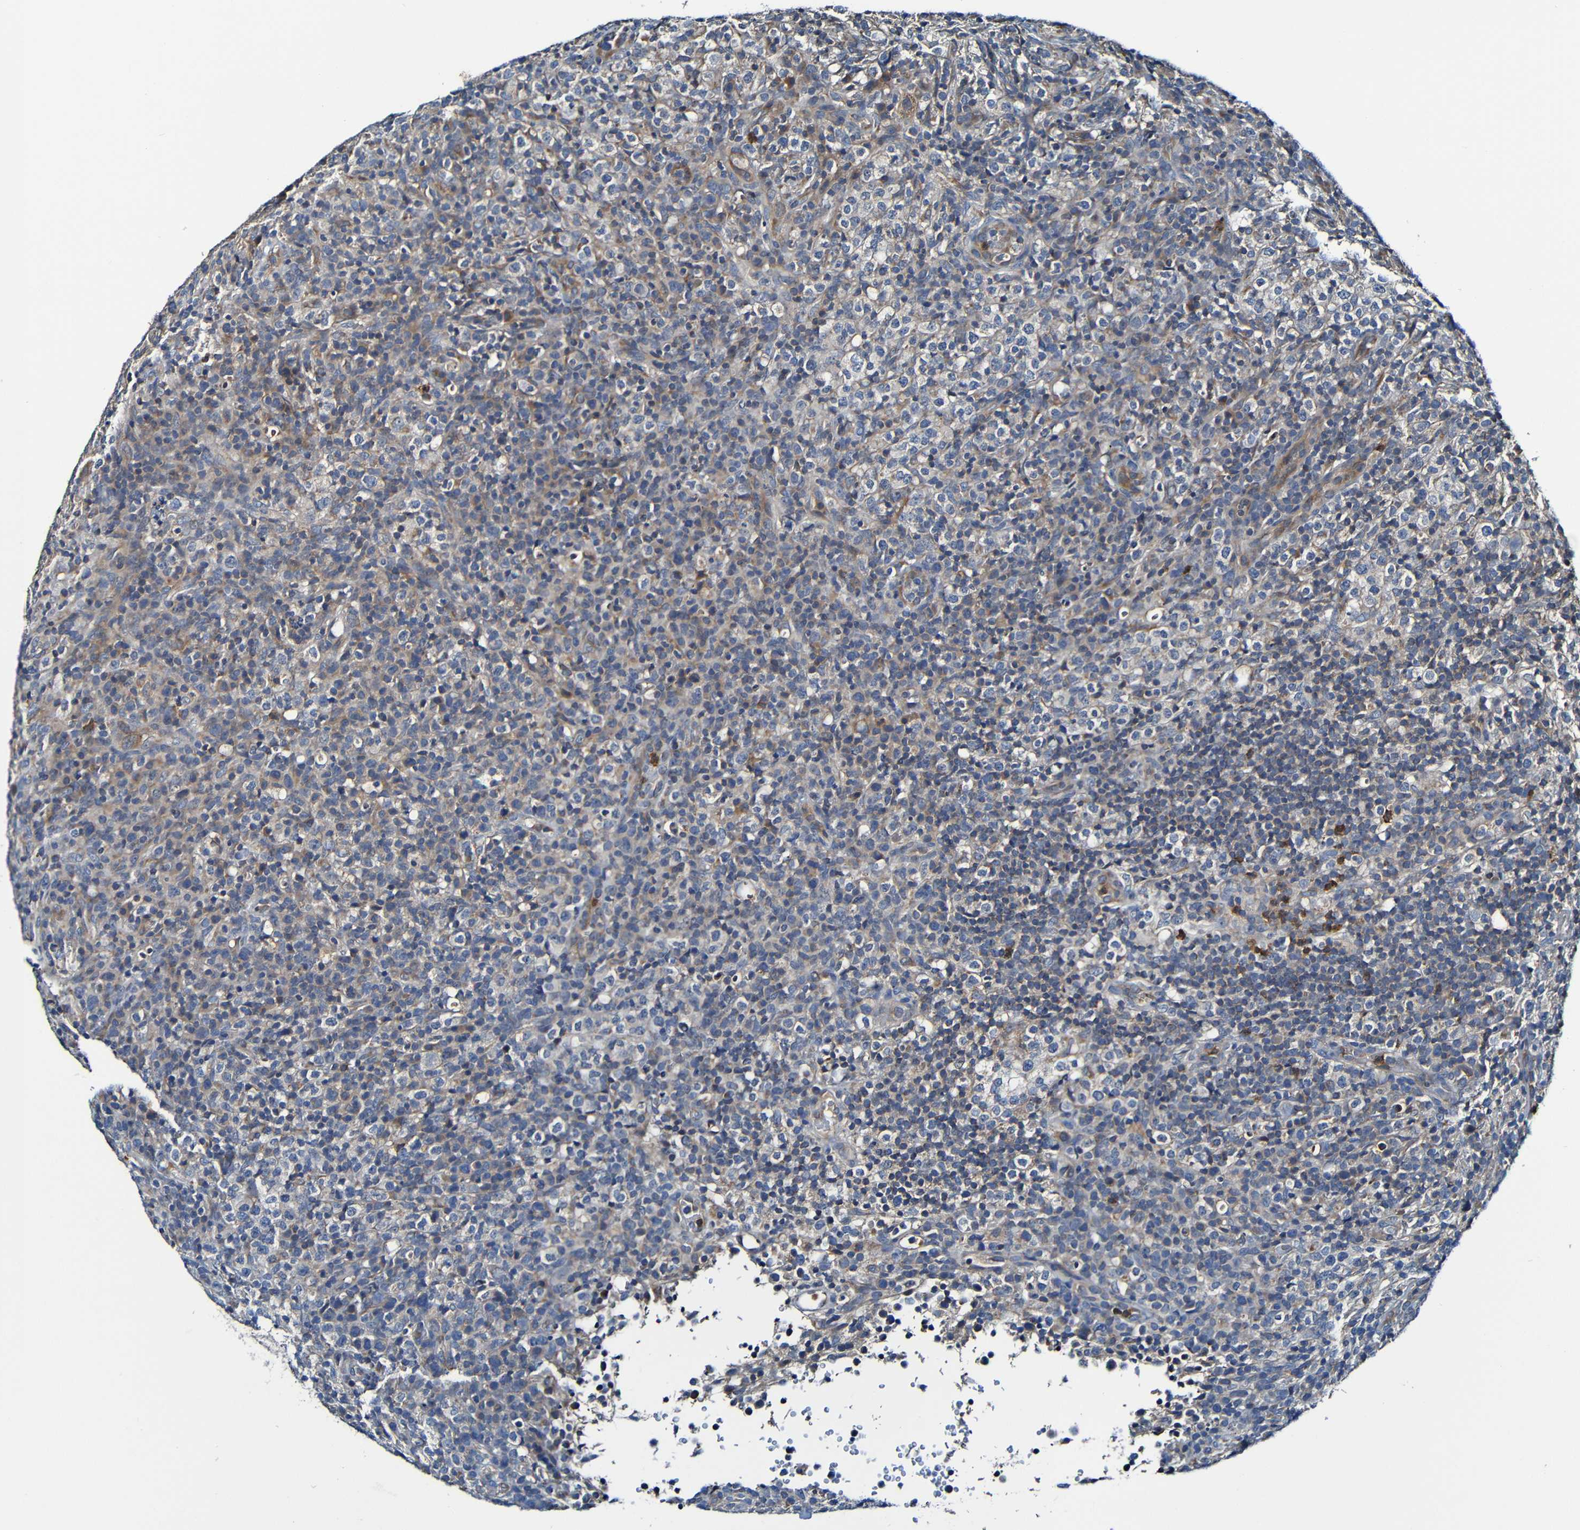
{"staining": {"intensity": "weak", "quantity": "25%-75%", "location": "cytoplasmic/membranous"}, "tissue": "lymphoma", "cell_type": "Tumor cells", "image_type": "cancer", "snomed": [{"axis": "morphology", "description": "Malignant lymphoma, non-Hodgkin's type, High grade"}, {"axis": "topography", "description": "Lymph node"}], "caption": "A photomicrograph showing weak cytoplasmic/membranous positivity in approximately 25%-75% of tumor cells in lymphoma, as visualized by brown immunohistochemical staining.", "gene": "ADAM15", "patient": {"sex": "female", "age": 76}}